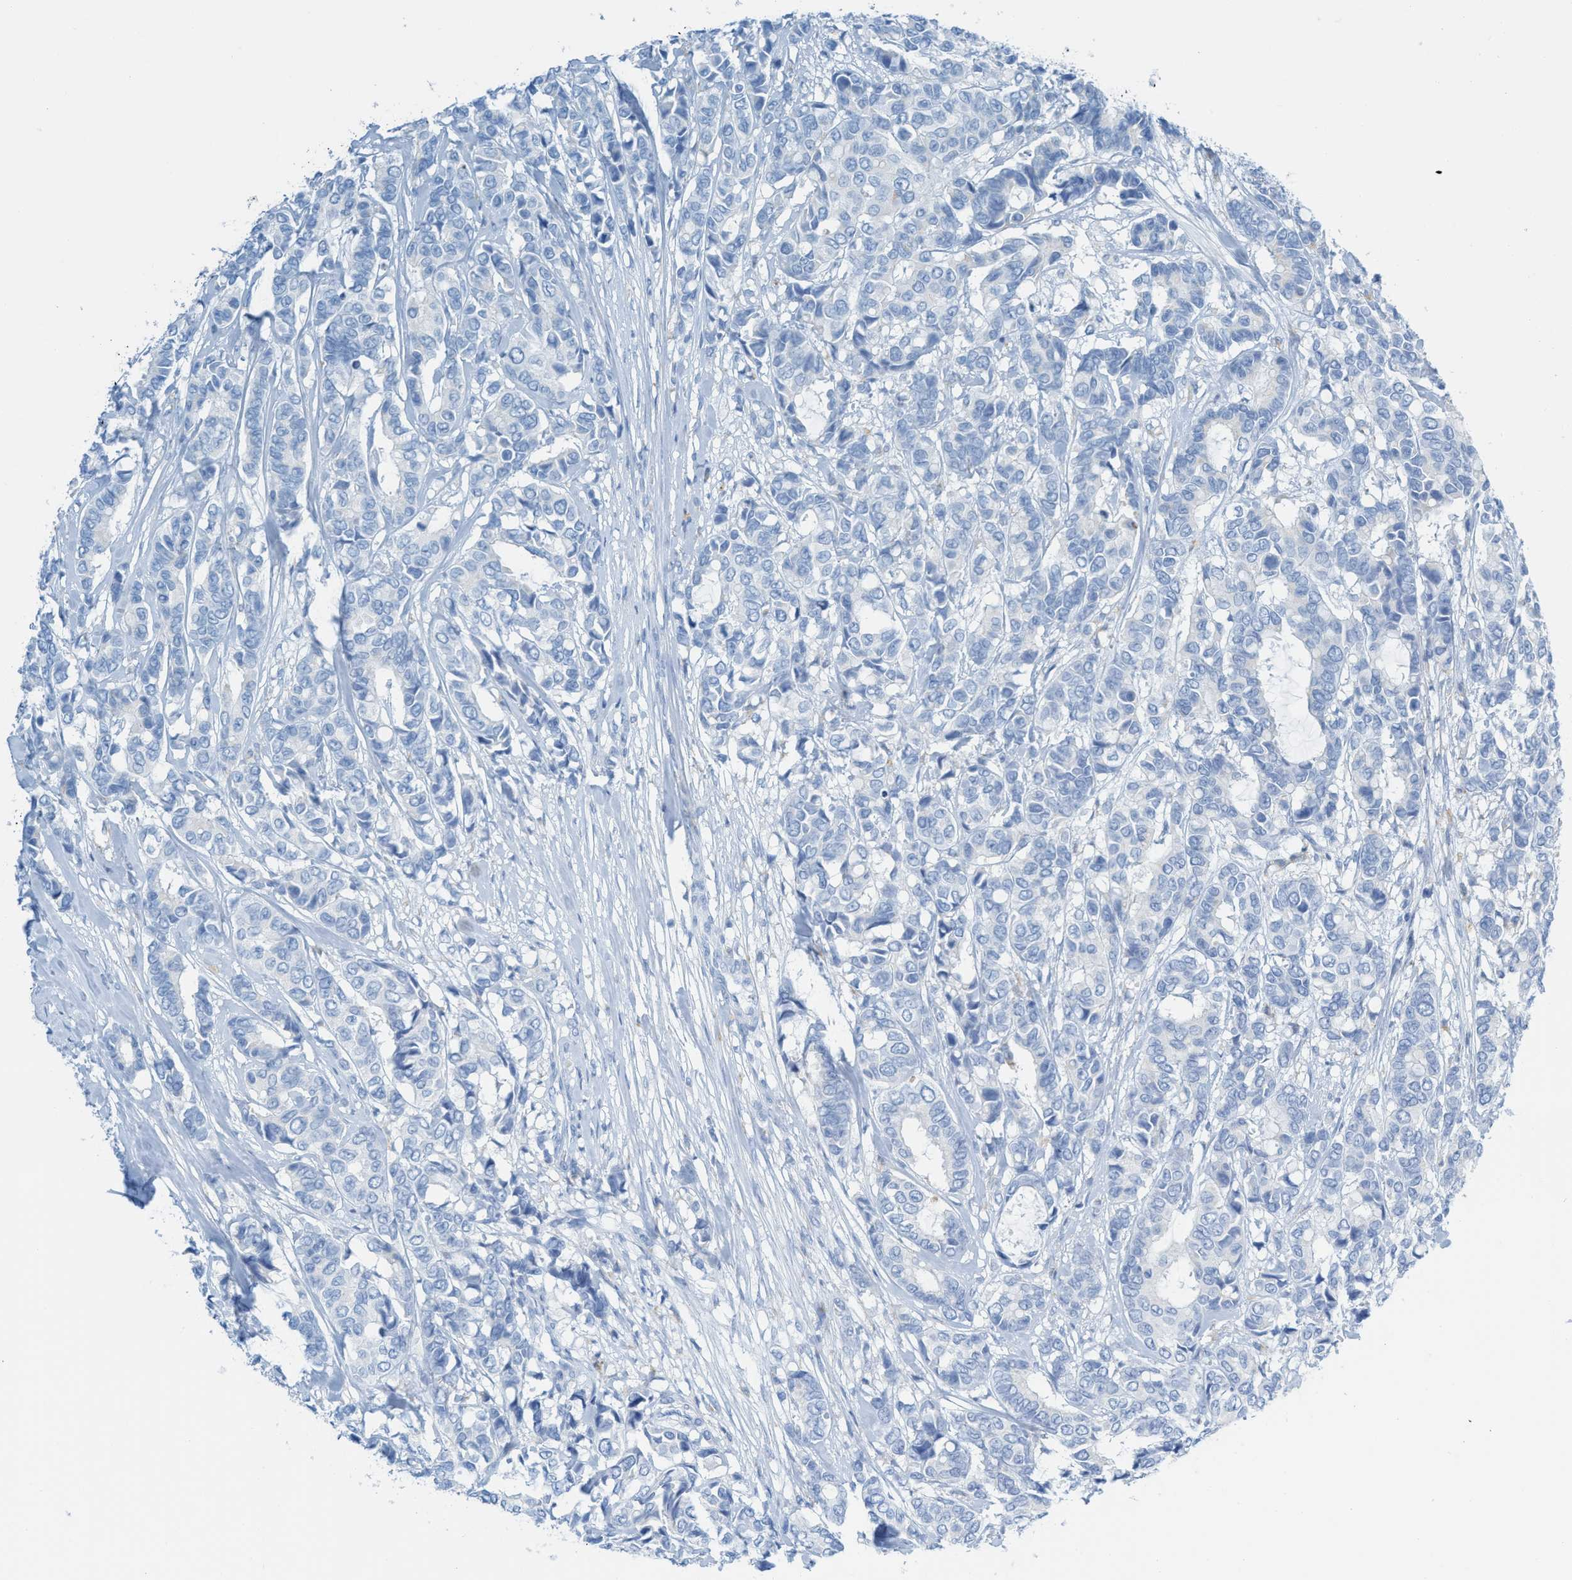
{"staining": {"intensity": "negative", "quantity": "none", "location": "none"}, "tissue": "breast cancer", "cell_type": "Tumor cells", "image_type": "cancer", "snomed": [{"axis": "morphology", "description": "Duct carcinoma"}, {"axis": "topography", "description": "Breast"}], "caption": "Tumor cells show no significant positivity in breast cancer (infiltrating ductal carcinoma).", "gene": "C21orf62", "patient": {"sex": "female", "age": 87}}